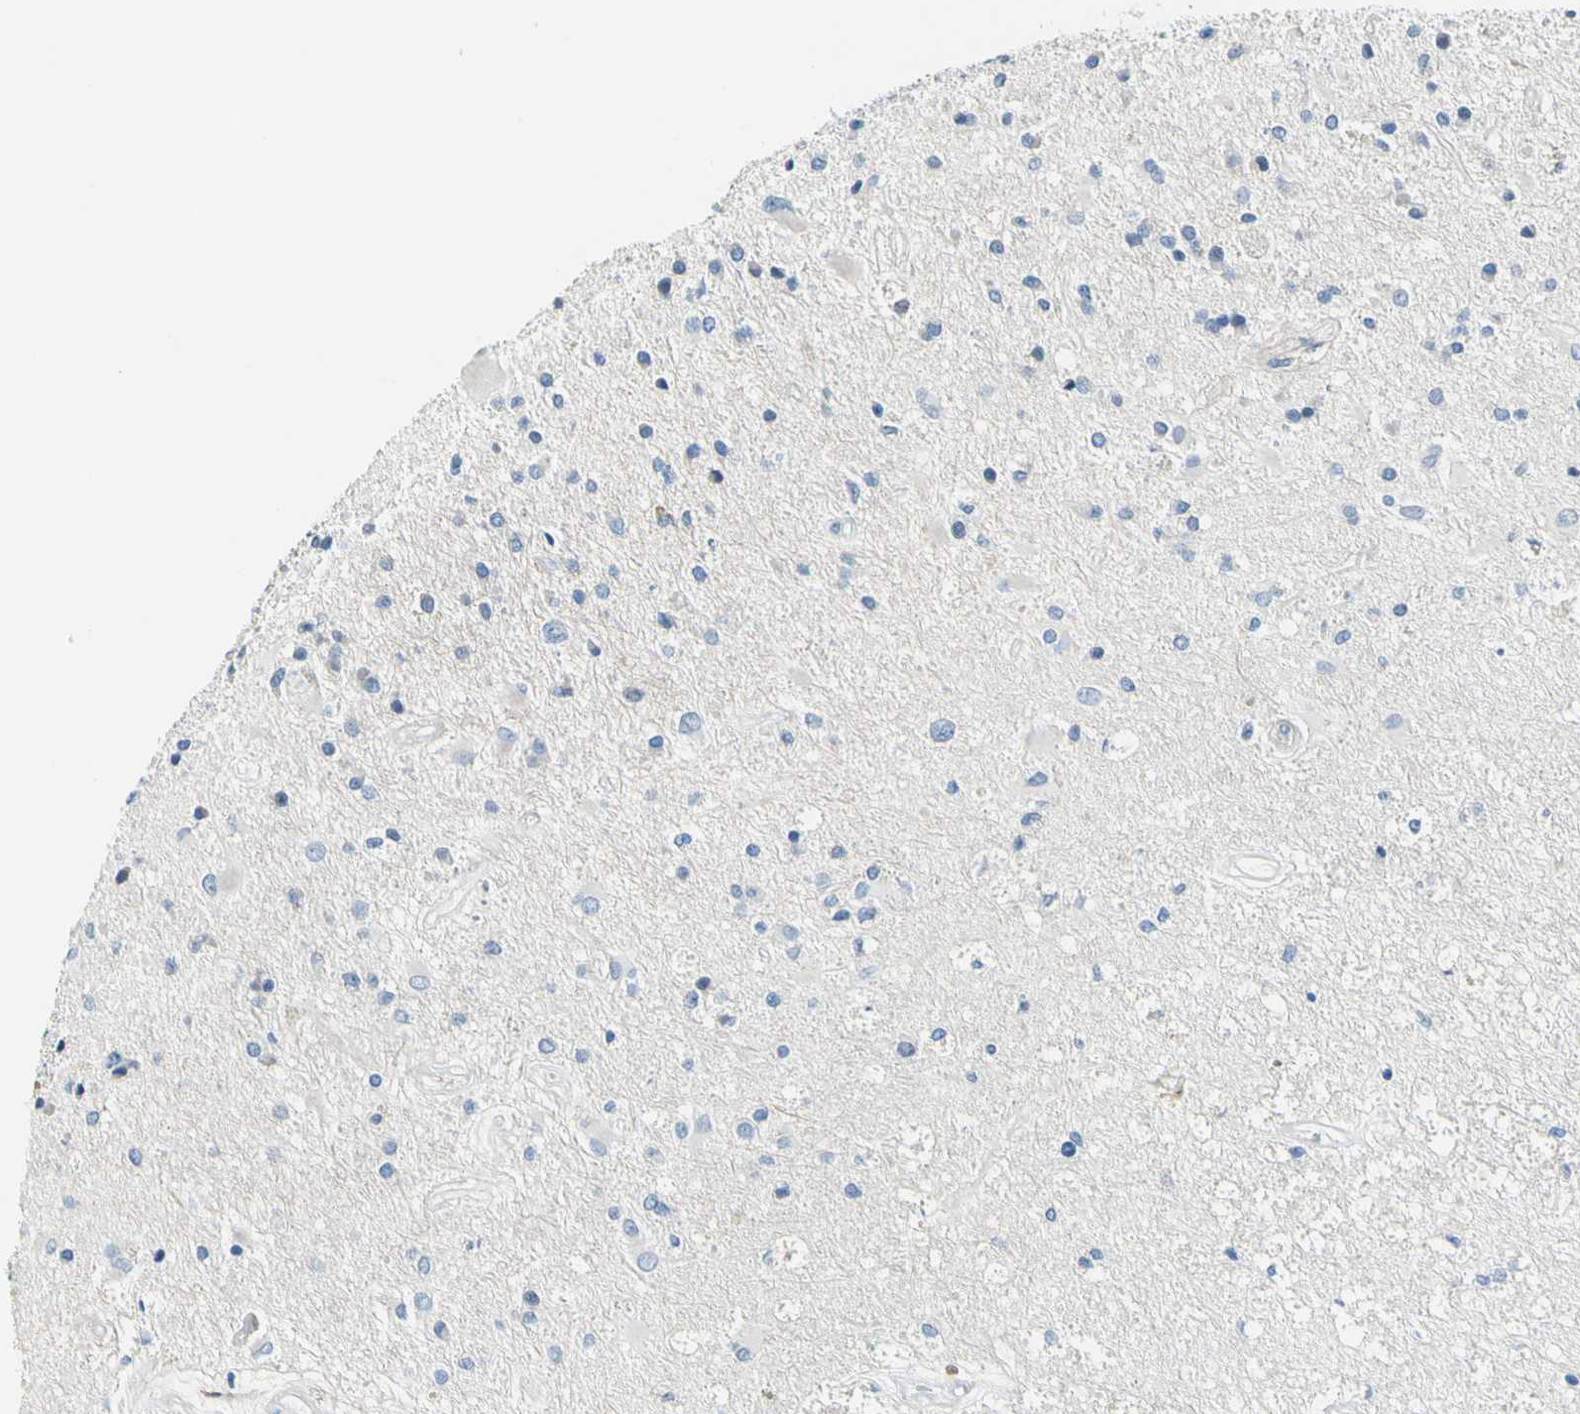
{"staining": {"intensity": "negative", "quantity": "none", "location": "none"}, "tissue": "glioma", "cell_type": "Tumor cells", "image_type": "cancer", "snomed": [{"axis": "morphology", "description": "Glioma, malignant, Low grade"}, {"axis": "topography", "description": "Brain"}], "caption": "Photomicrograph shows no protein positivity in tumor cells of low-grade glioma (malignant) tissue. (DAB IHC with hematoxylin counter stain).", "gene": "COL6A3", "patient": {"sex": "male", "age": 58}}